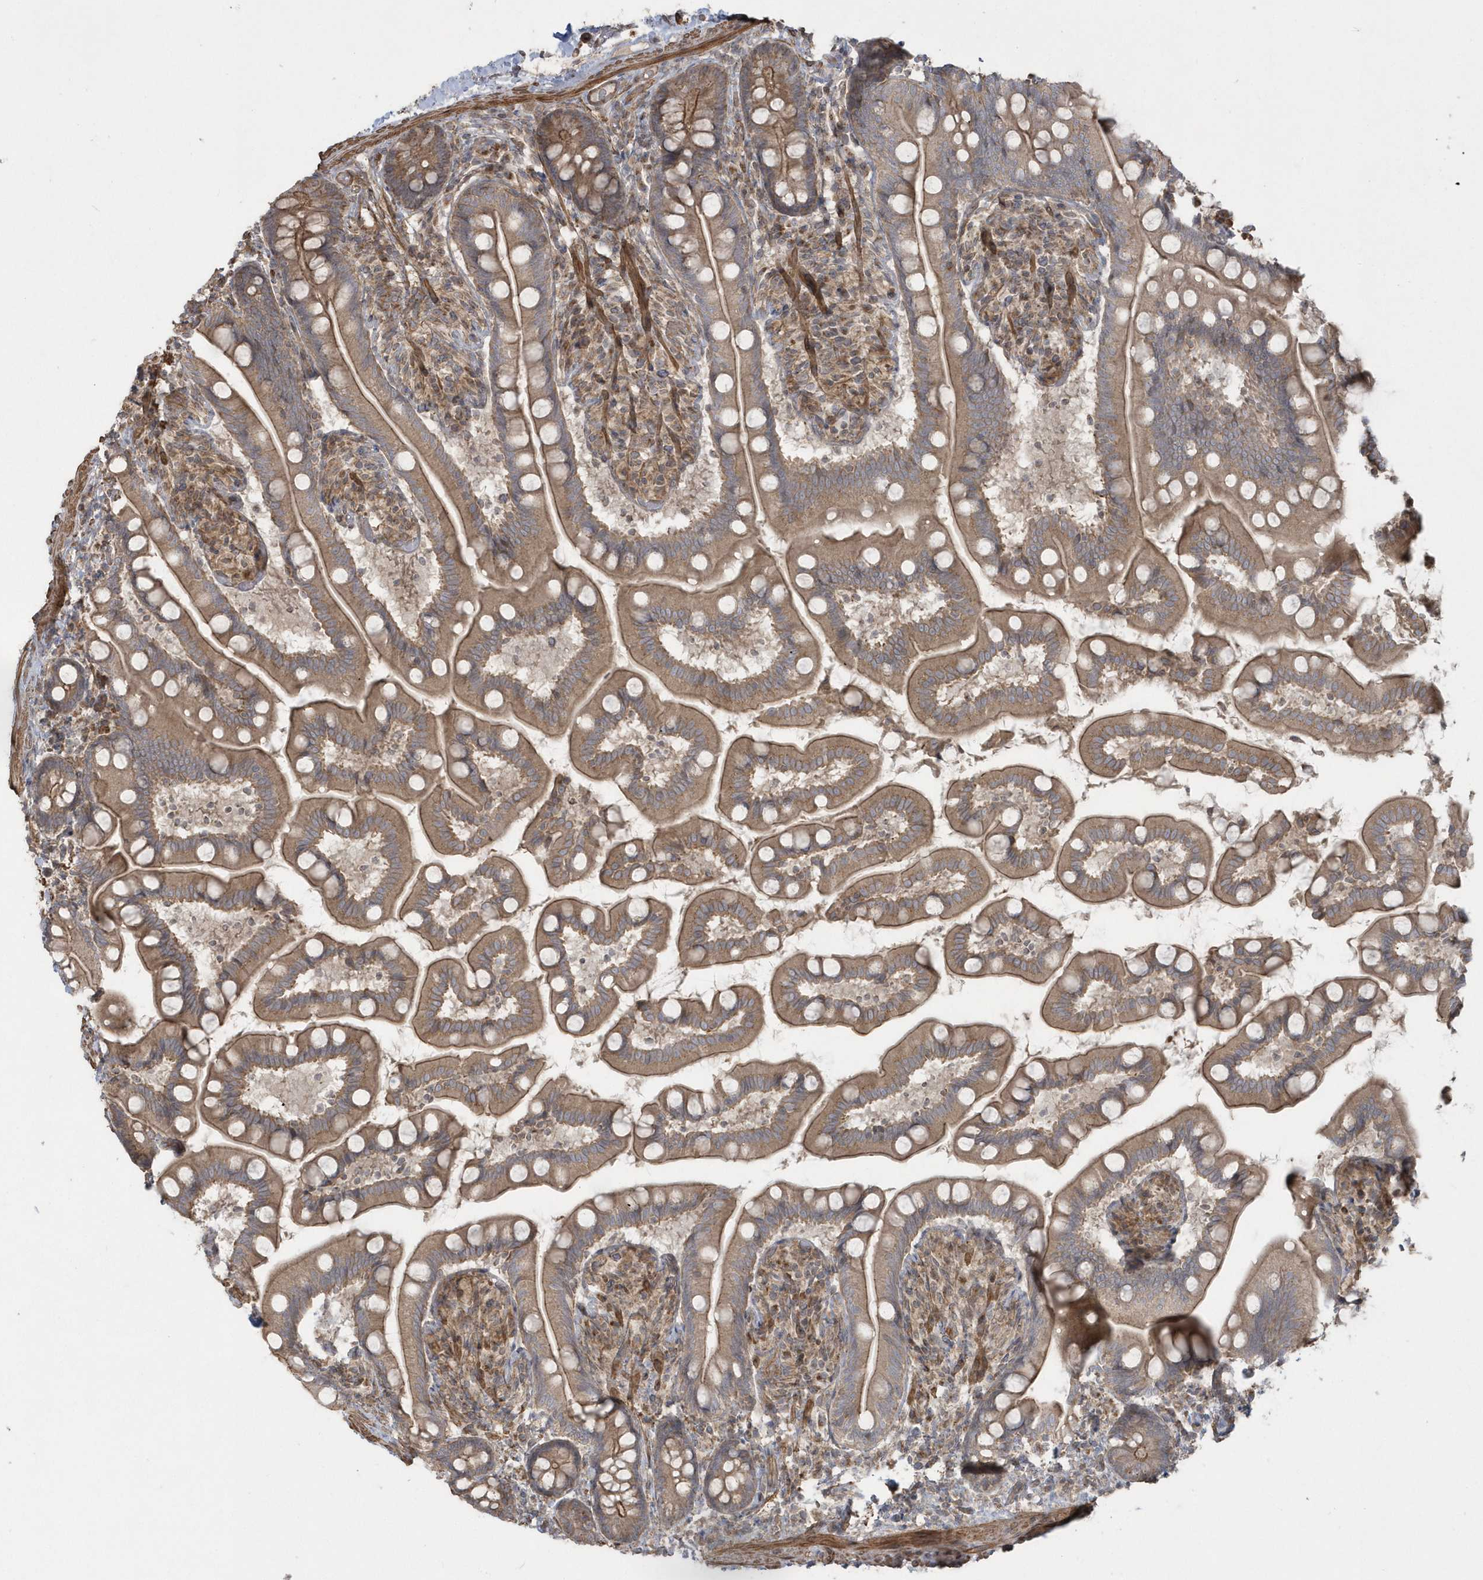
{"staining": {"intensity": "moderate", "quantity": ">75%", "location": "cytoplasmic/membranous"}, "tissue": "small intestine", "cell_type": "Glandular cells", "image_type": "normal", "snomed": [{"axis": "morphology", "description": "Normal tissue, NOS"}, {"axis": "topography", "description": "Small intestine"}], "caption": "Brown immunohistochemical staining in normal small intestine exhibits moderate cytoplasmic/membranous staining in about >75% of glandular cells.", "gene": "ARMC8", "patient": {"sex": "female", "age": 64}}